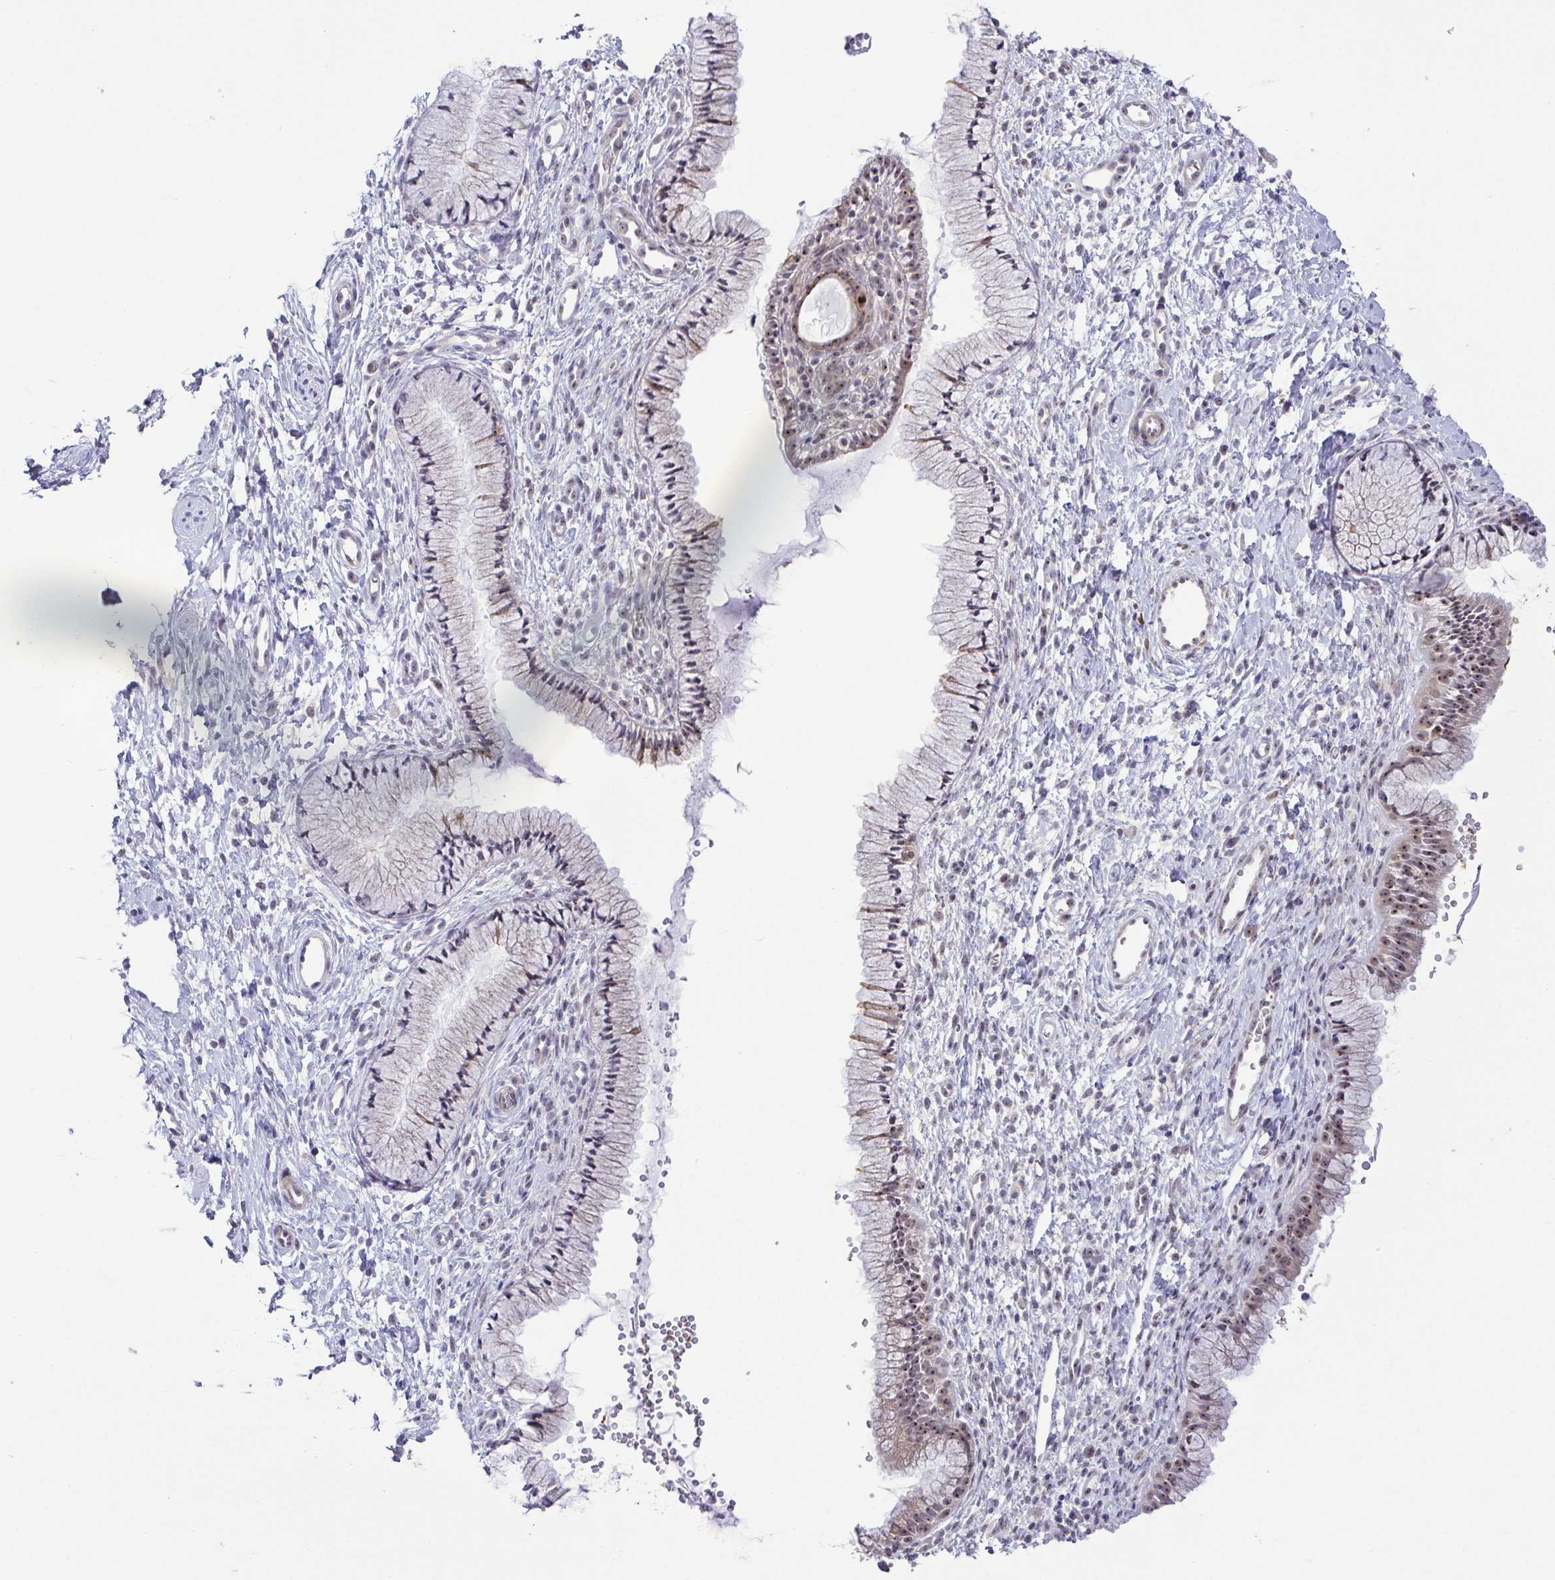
{"staining": {"intensity": "weak", "quantity": "<25%", "location": "nuclear"}, "tissue": "cervix", "cell_type": "Glandular cells", "image_type": "normal", "snomed": [{"axis": "morphology", "description": "Normal tissue, NOS"}, {"axis": "topography", "description": "Cervix"}], "caption": "Cervix was stained to show a protein in brown. There is no significant positivity in glandular cells. Nuclei are stained in blue.", "gene": "RSL24D1", "patient": {"sex": "female", "age": 36}}